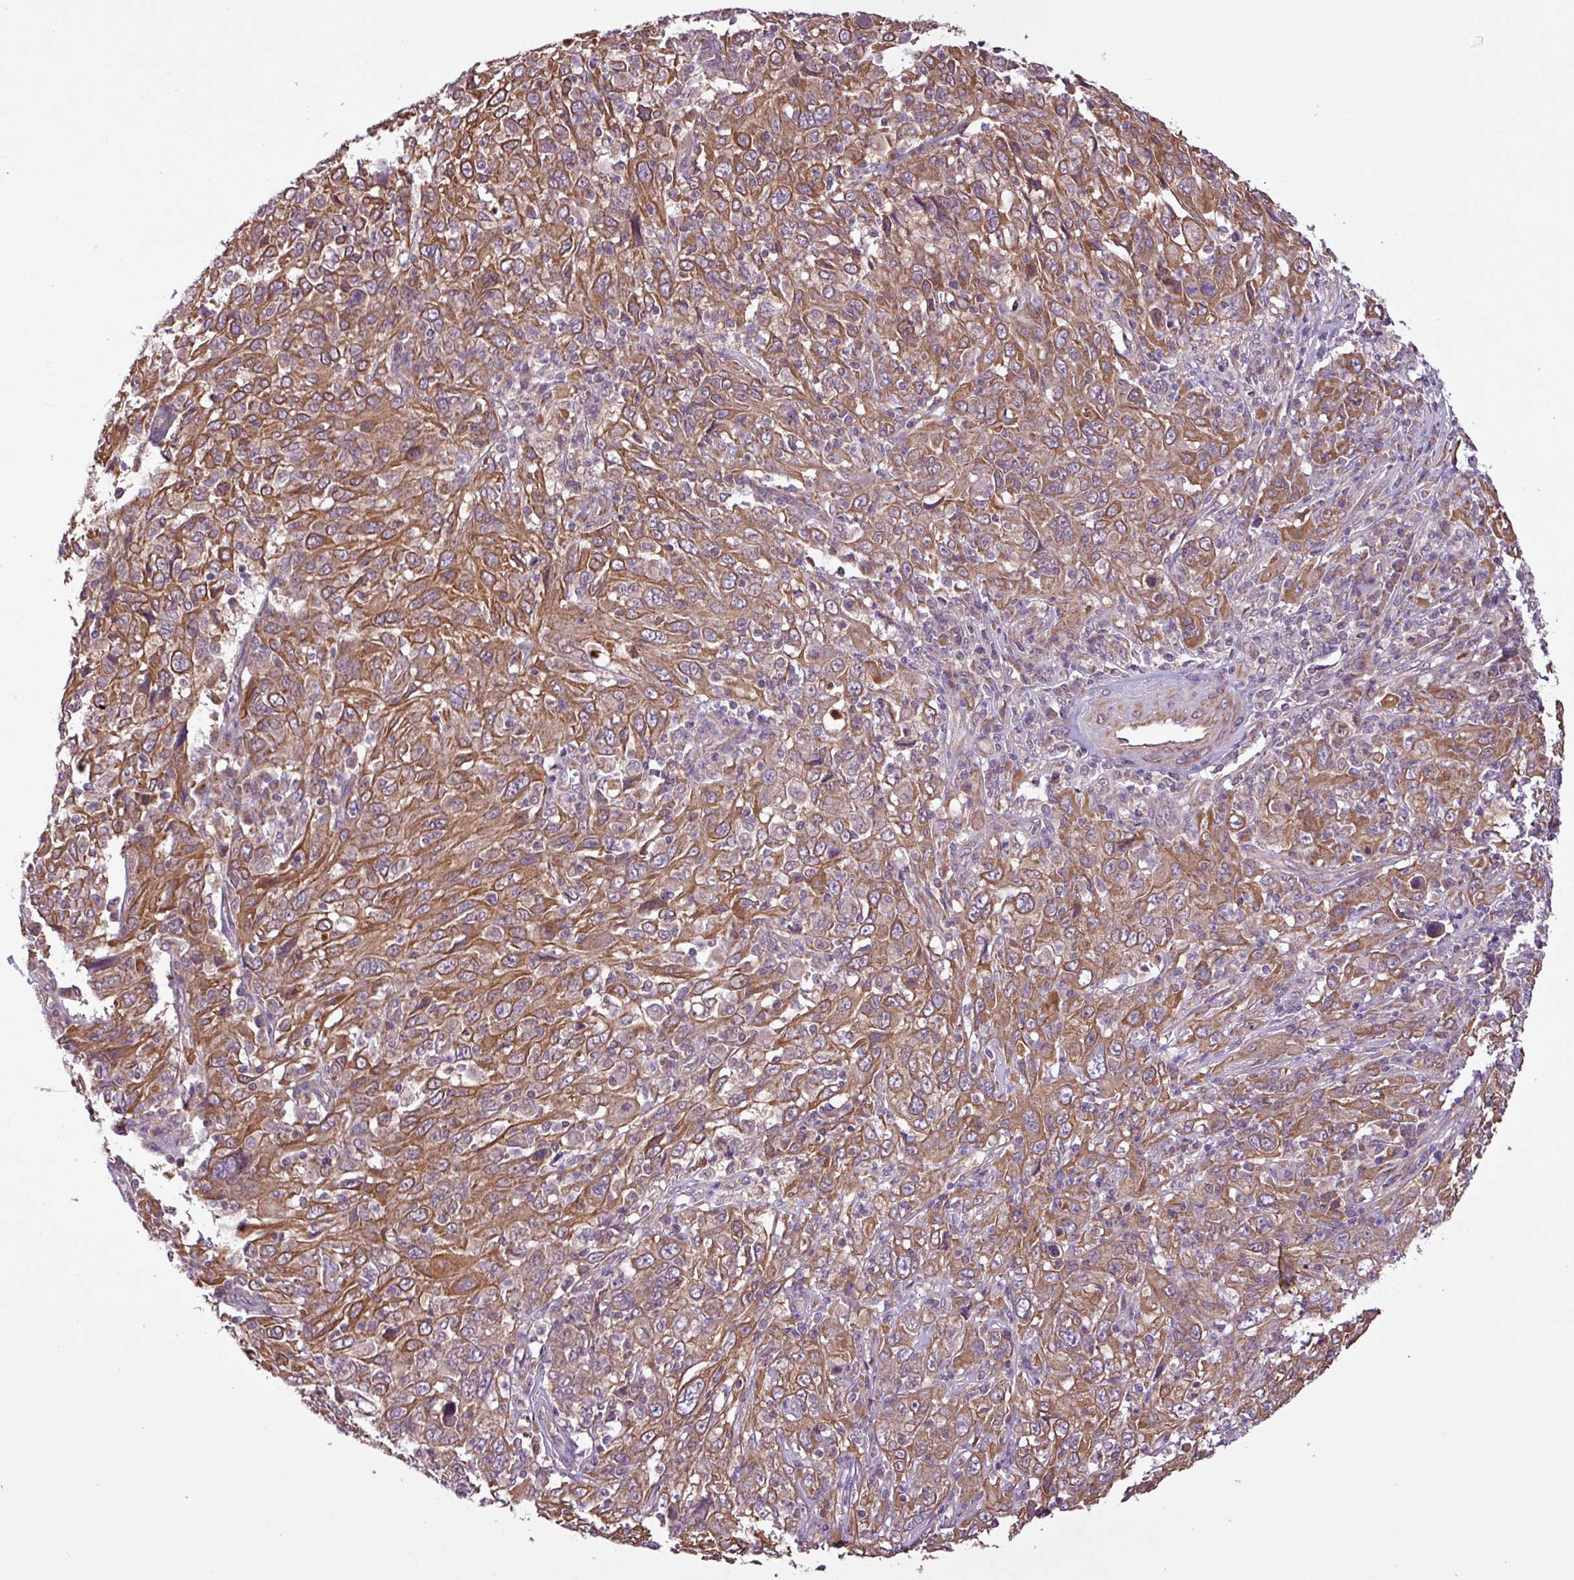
{"staining": {"intensity": "moderate", "quantity": ">75%", "location": "cytoplasmic/membranous"}, "tissue": "cervical cancer", "cell_type": "Tumor cells", "image_type": "cancer", "snomed": [{"axis": "morphology", "description": "Squamous cell carcinoma, NOS"}, {"axis": "topography", "description": "Cervix"}], "caption": "Protein expression analysis of cervical cancer demonstrates moderate cytoplasmic/membranous staining in about >75% of tumor cells.", "gene": "TIMM10B", "patient": {"sex": "female", "age": 46}}